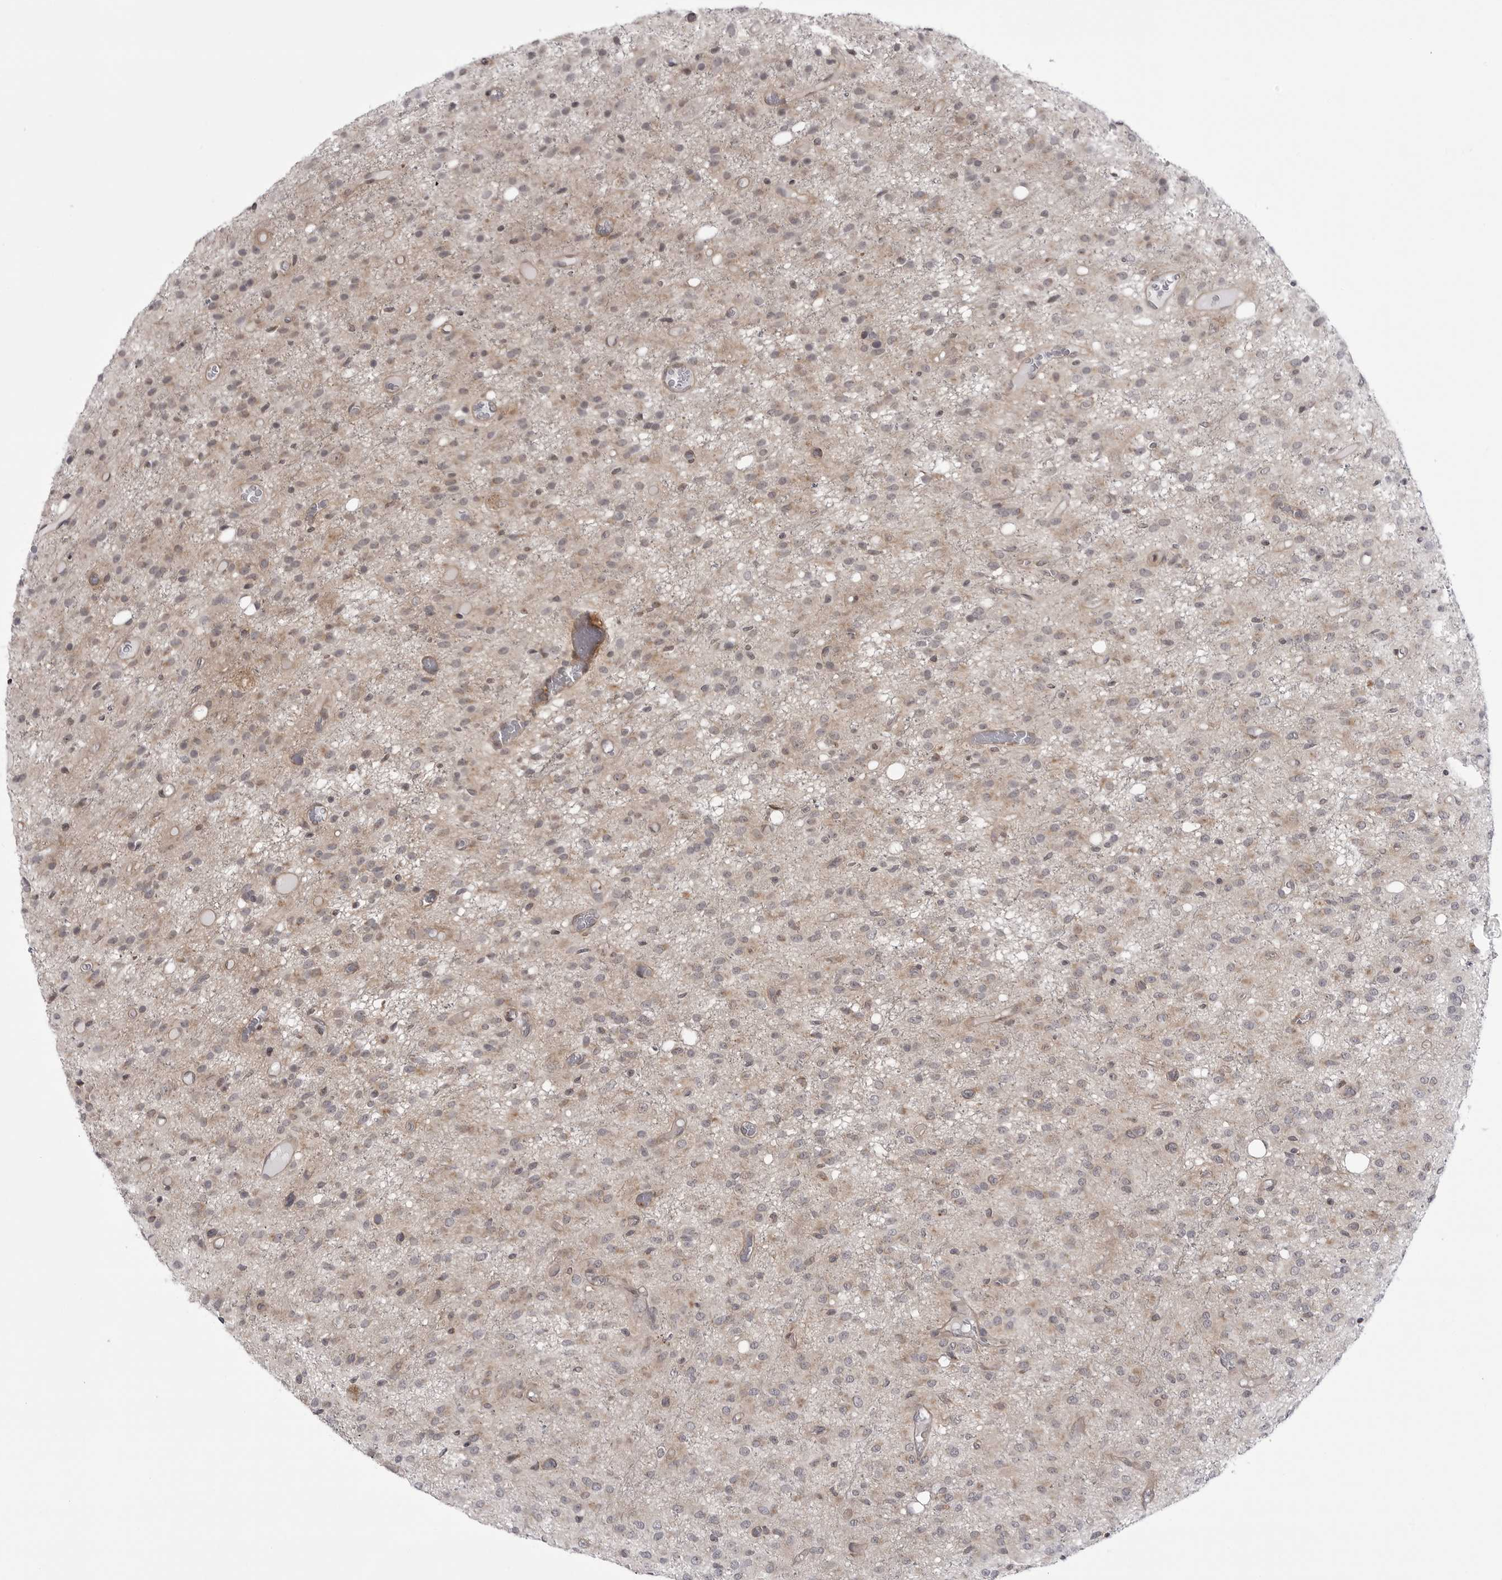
{"staining": {"intensity": "negative", "quantity": "none", "location": "none"}, "tissue": "glioma", "cell_type": "Tumor cells", "image_type": "cancer", "snomed": [{"axis": "morphology", "description": "Glioma, malignant, High grade"}, {"axis": "topography", "description": "Brain"}], "caption": "Protein analysis of malignant glioma (high-grade) reveals no significant positivity in tumor cells.", "gene": "CCDC18", "patient": {"sex": "female", "age": 59}}